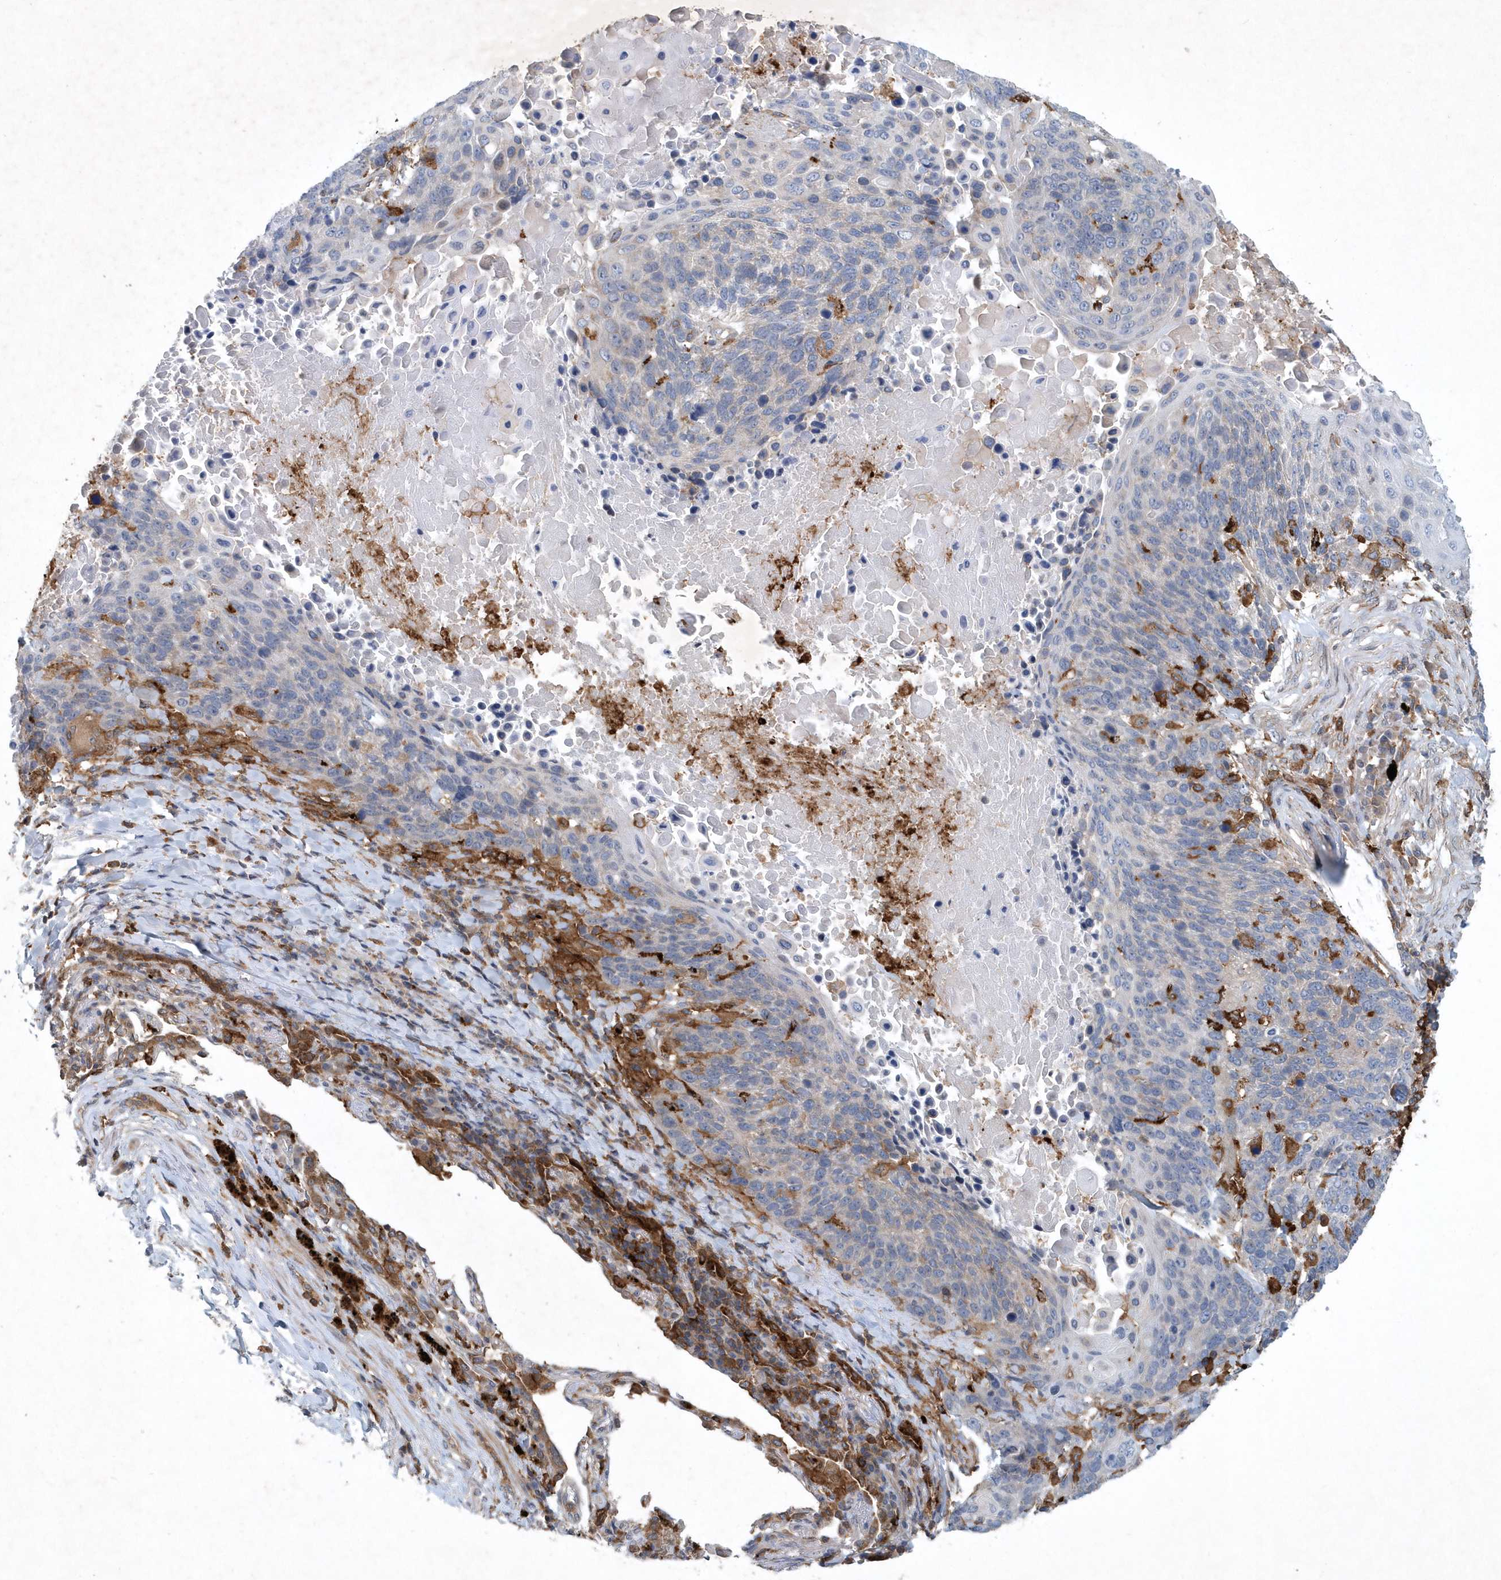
{"staining": {"intensity": "negative", "quantity": "none", "location": "none"}, "tissue": "lung cancer", "cell_type": "Tumor cells", "image_type": "cancer", "snomed": [{"axis": "morphology", "description": "Squamous cell carcinoma, NOS"}, {"axis": "topography", "description": "Lung"}], "caption": "Immunohistochemical staining of lung cancer (squamous cell carcinoma) displays no significant expression in tumor cells. Nuclei are stained in blue.", "gene": "P2RY10", "patient": {"sex": "male", "age": 66}}